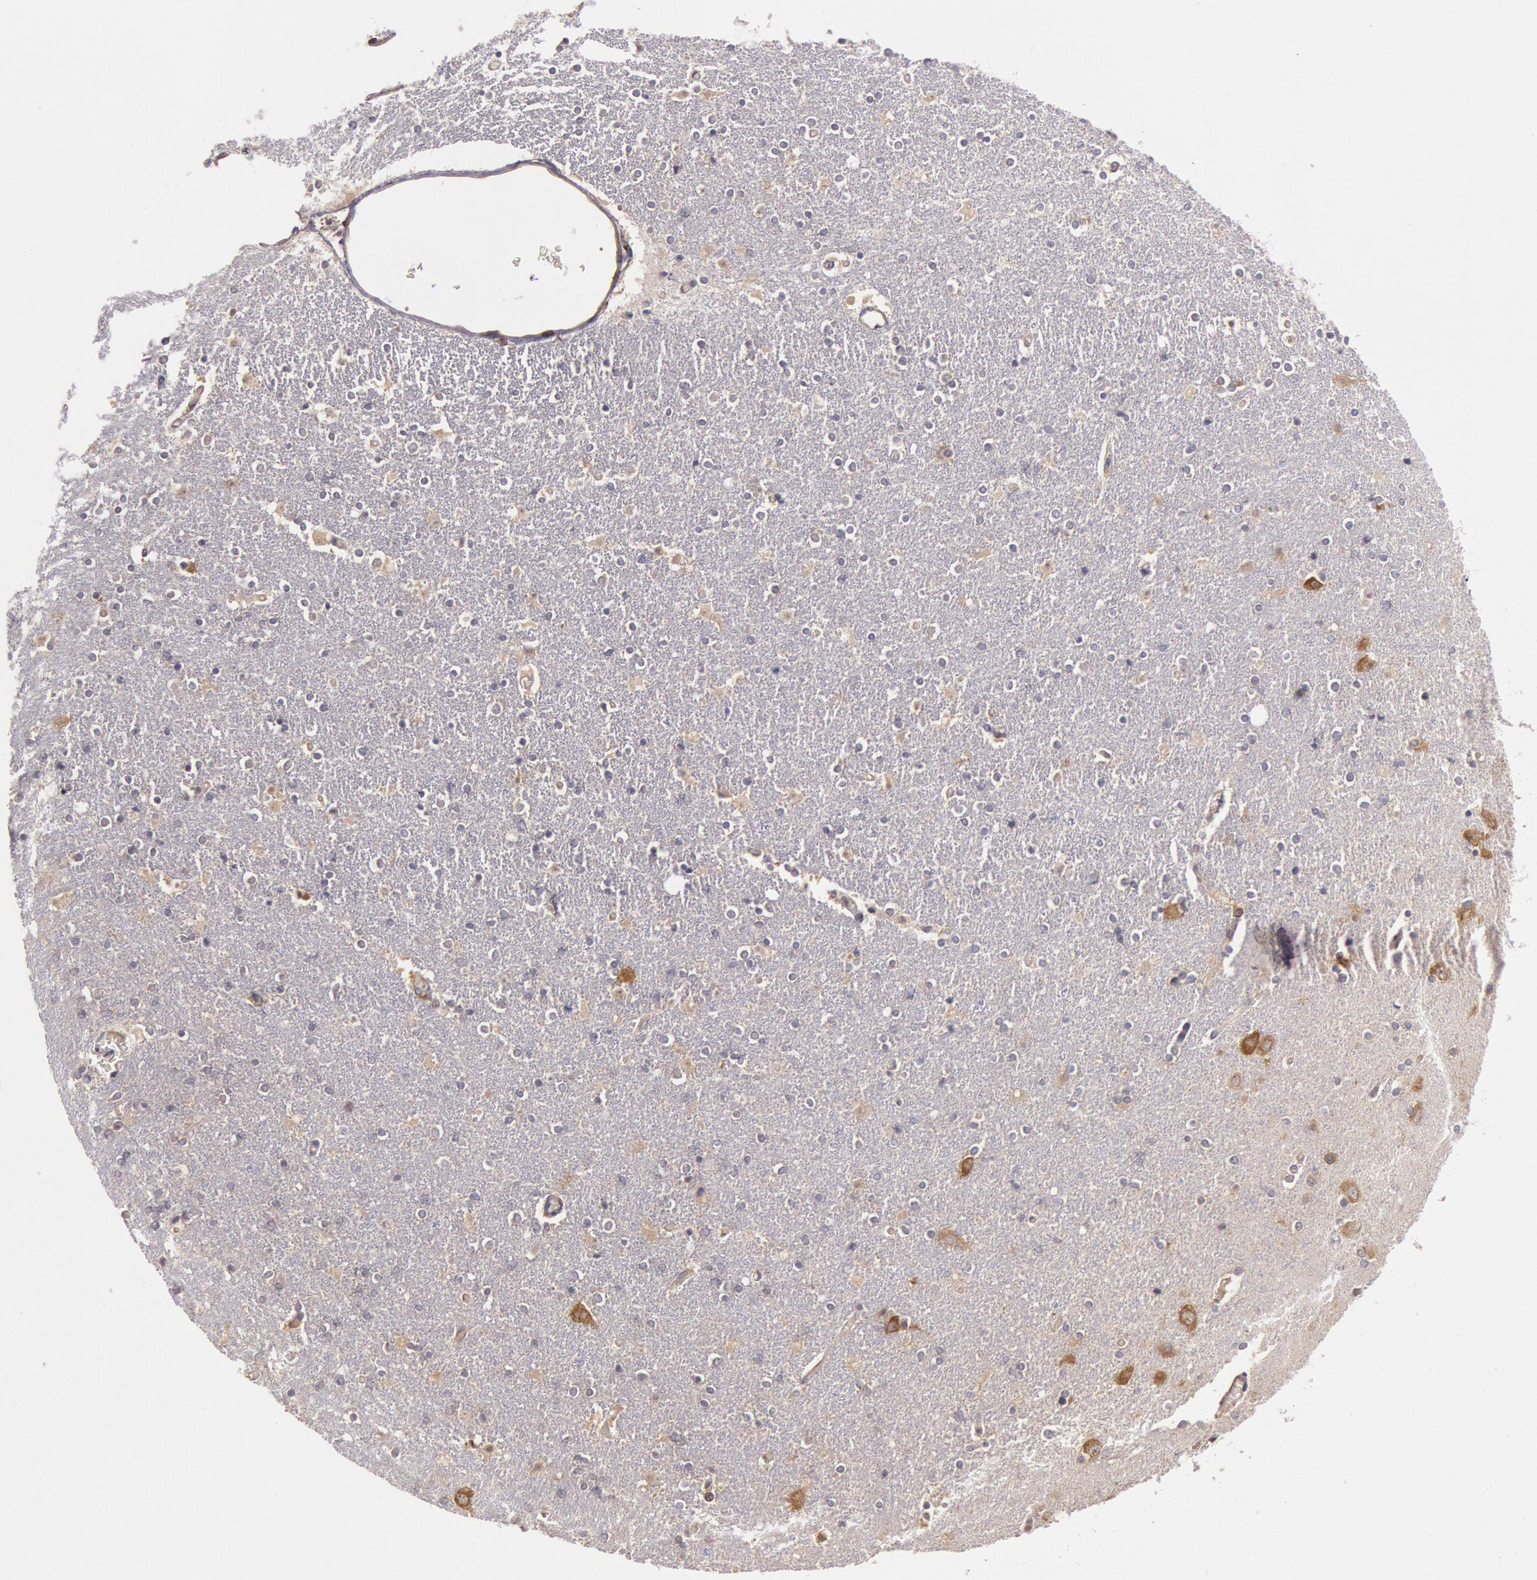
{"staining": {"intensity": "negative", "quantity": "none", "location": "none"}, "tissue": "caudate", "cell_type": "Glial cells", "image_type": "normal", "snomed": [{"axis": "morphology", "description": "Normal tissue, NOS"}, {"axis": "topography", "description": "Lateral ventricle wall"}], "caption": "This image is of normal caudate stained with immunohistochemistry to label a protein in brown with the nuclei are counter-stained blue. There is no staining in glial cells.", "gene": "NMT2", "patient": {"sex": "female", "age": 54}}